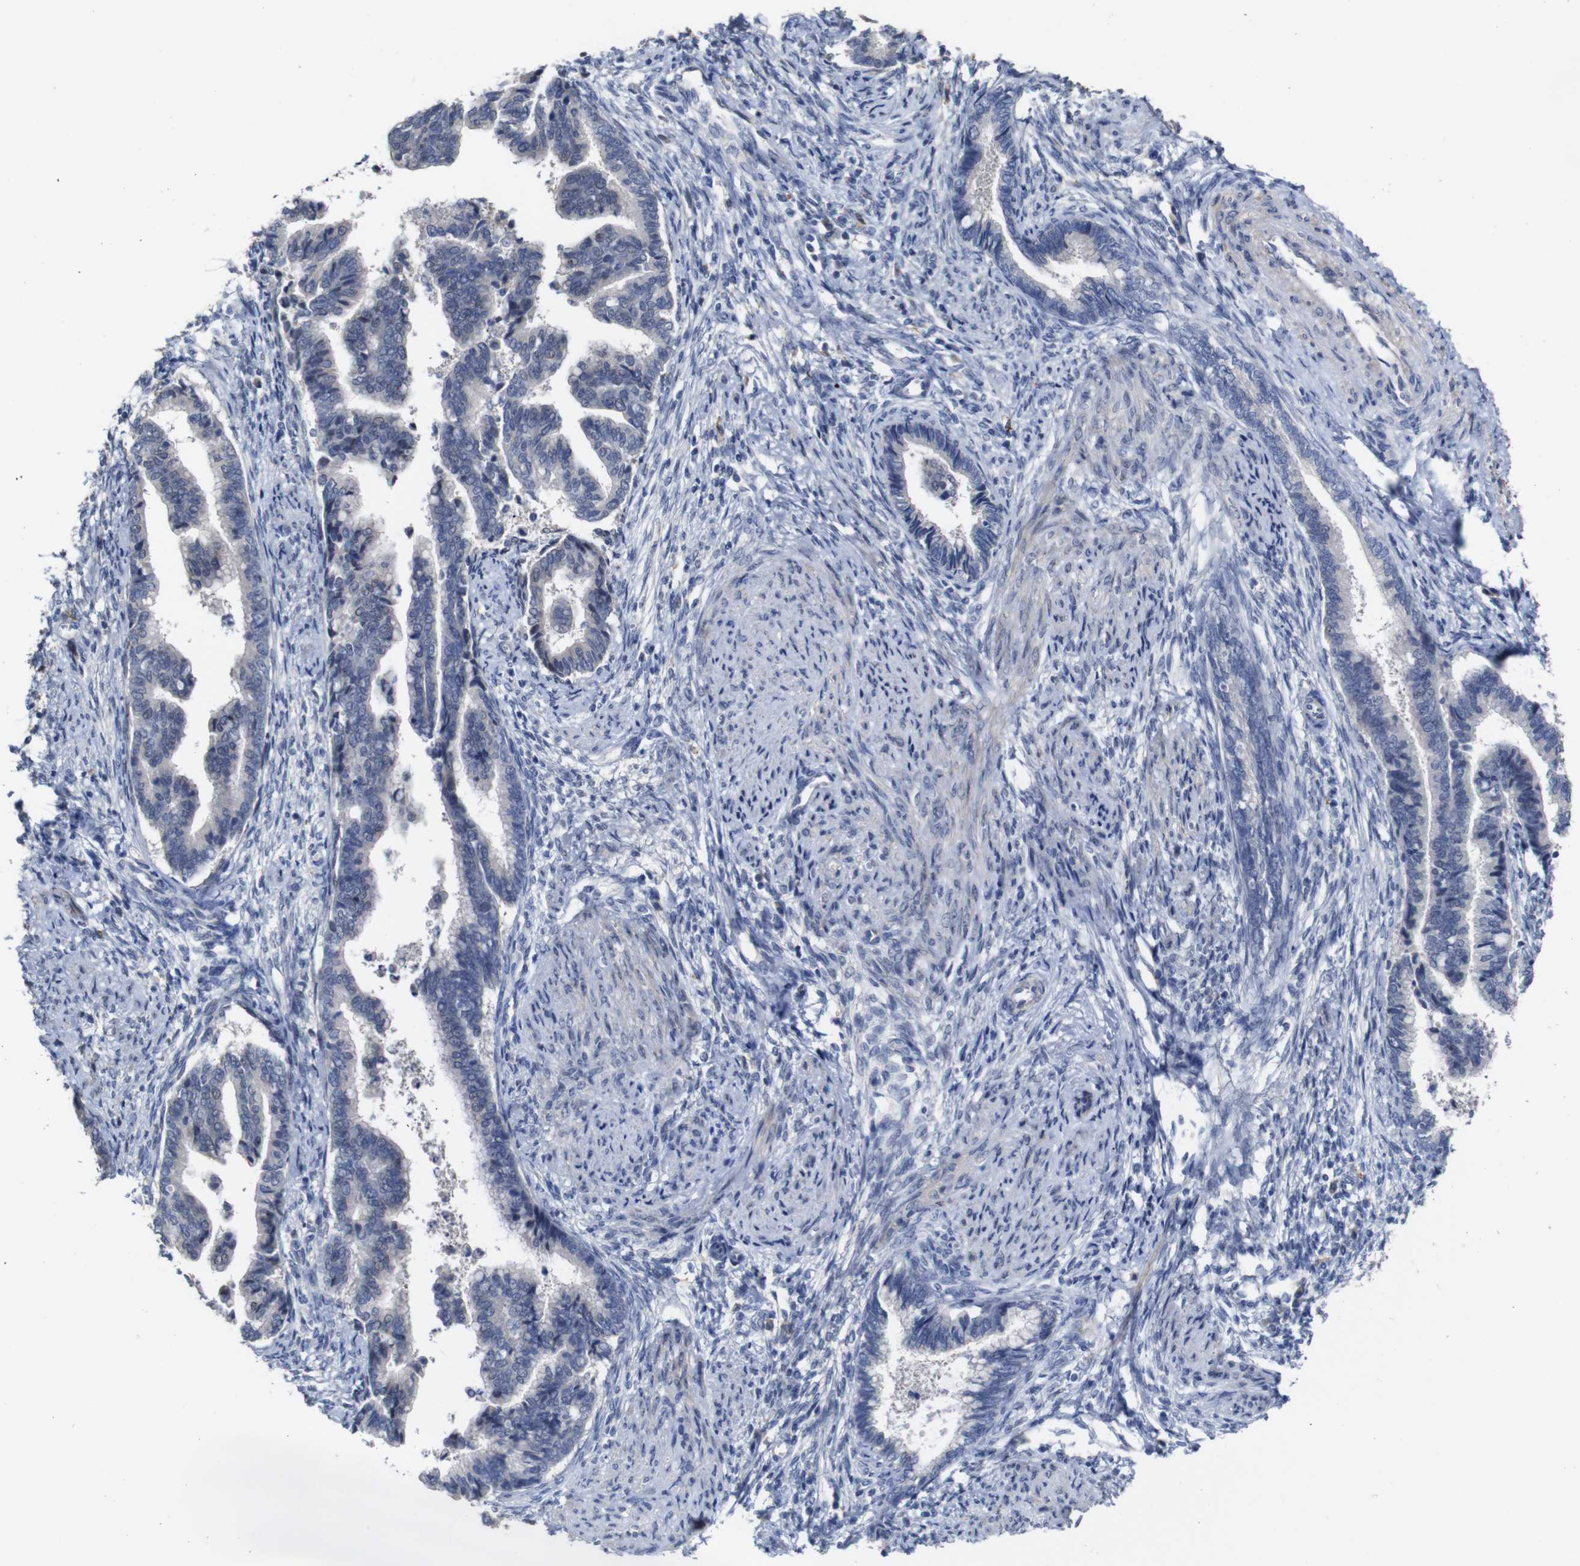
{"staining": {"intensity": "weak", "quantity": "<25%", "location": "cytoplasmic/membranous"}, "tissue": "cervical cancer", "cell_type": "Tumor cells", "image_type": "cancer", "snomed": [{"axis": "morphology", "description": "Adenocarcinoma, NOS"}, {"axis": "topography", "description": "Cervix"}], "caption": "Tumor cells show no significant expression in cervical cancer (adenocarcinoma). (DAB (3,3'-diaminobenzidine) immunohistochemistry with hematoxylin counter stain).", "gene": "TCEAL9", "patient": {"sex": "female", "age": 44}}